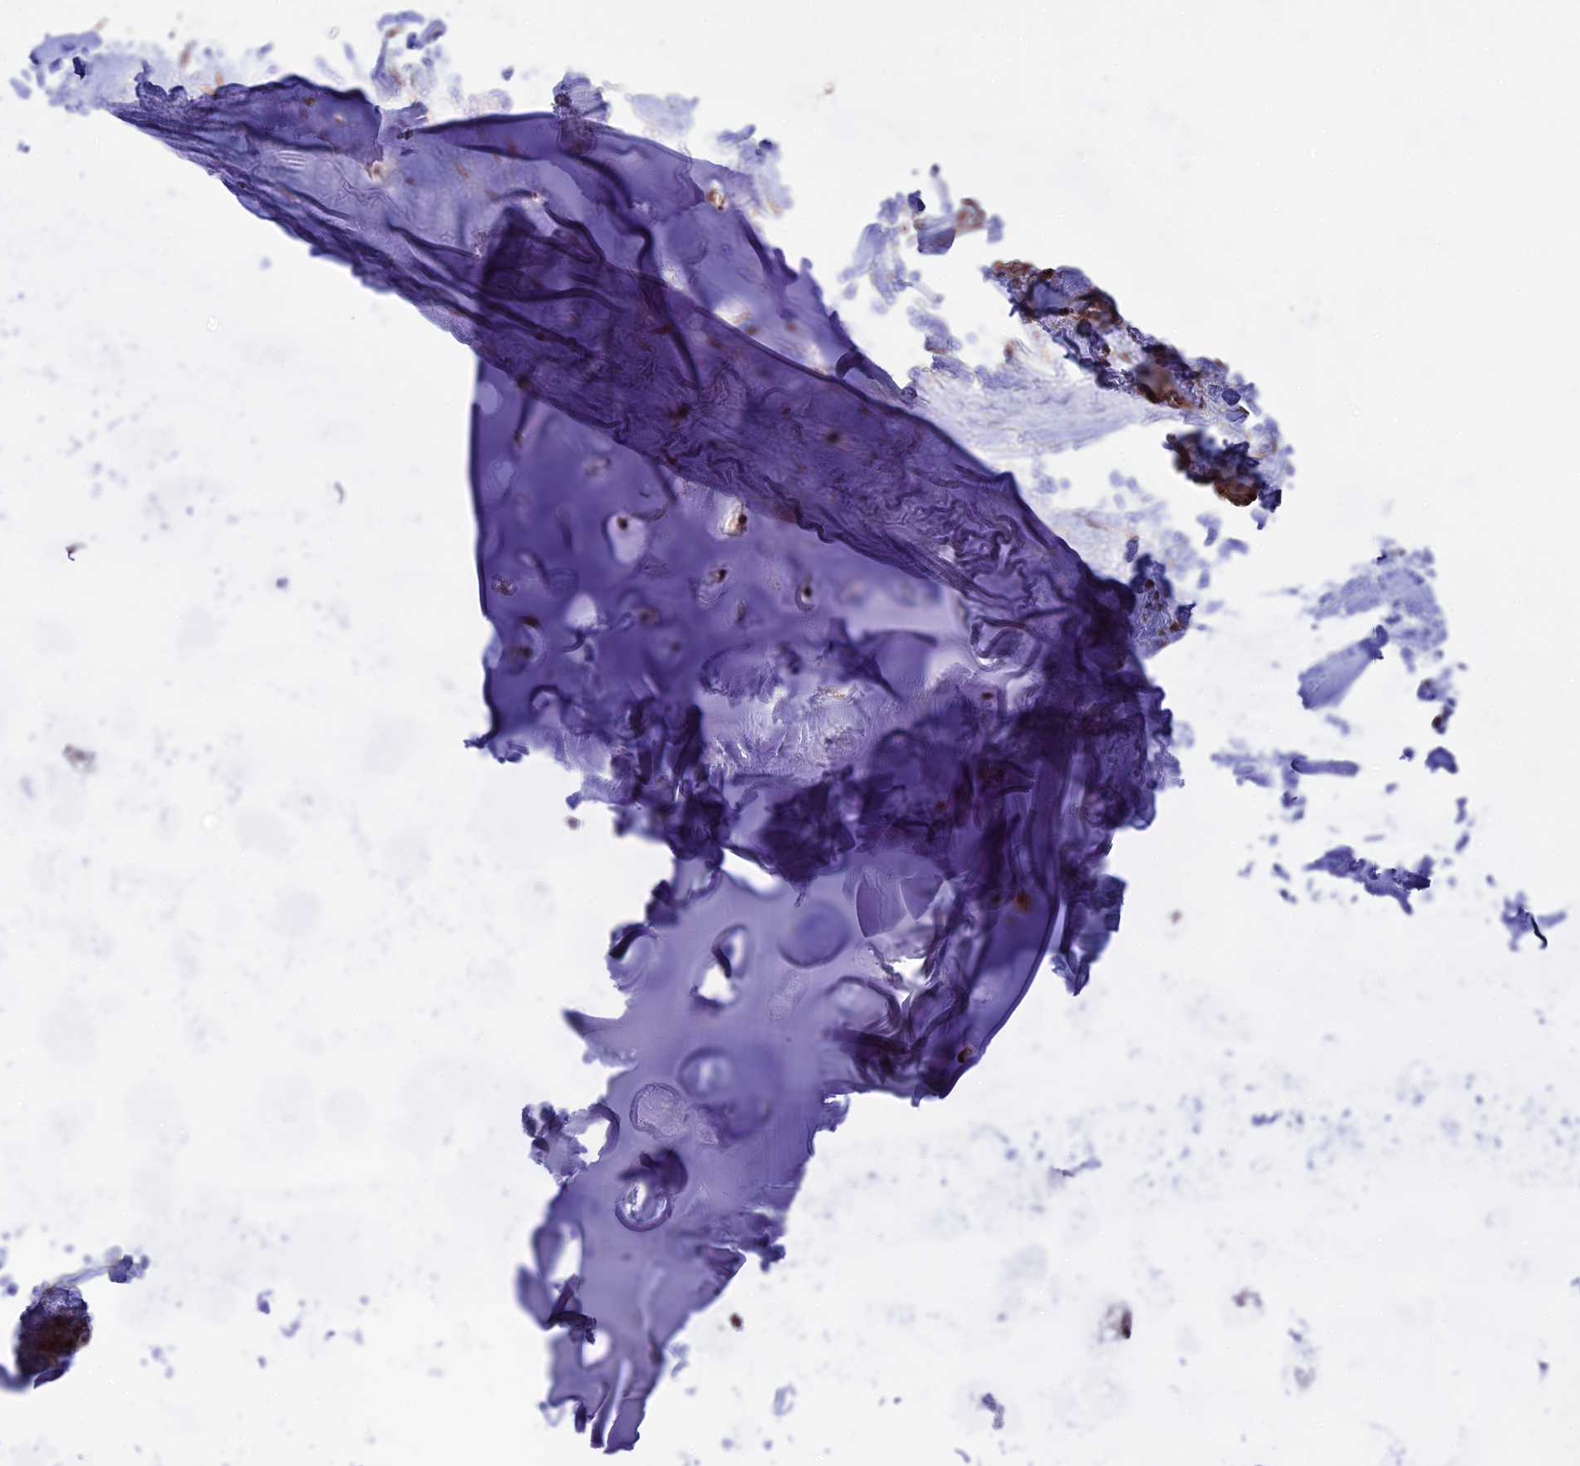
{"staining": {"intensity": "moderate", "quantity": ">75%", "location": "nuclear"}, "tissue": "adipose tissue", "cell_type": "Adipocytes", "image_type": "normal", "snomed": [{"axis": "morphology", "description": "Normal tissue, NOS"}, {"axis": "topography", "description": "Lymph node"}, {"axis": "topography", "description": "Cartilage tissue"}, {"axis": "topography", "description": "Bronchus"}], "caption": "Protein expression analysis of benign human adipose tissue reveals moderate nuclear positivity in about >75% of adipocytes.", "gene": "POLR2C", "patient": {"sex": "male", "age": 63}}